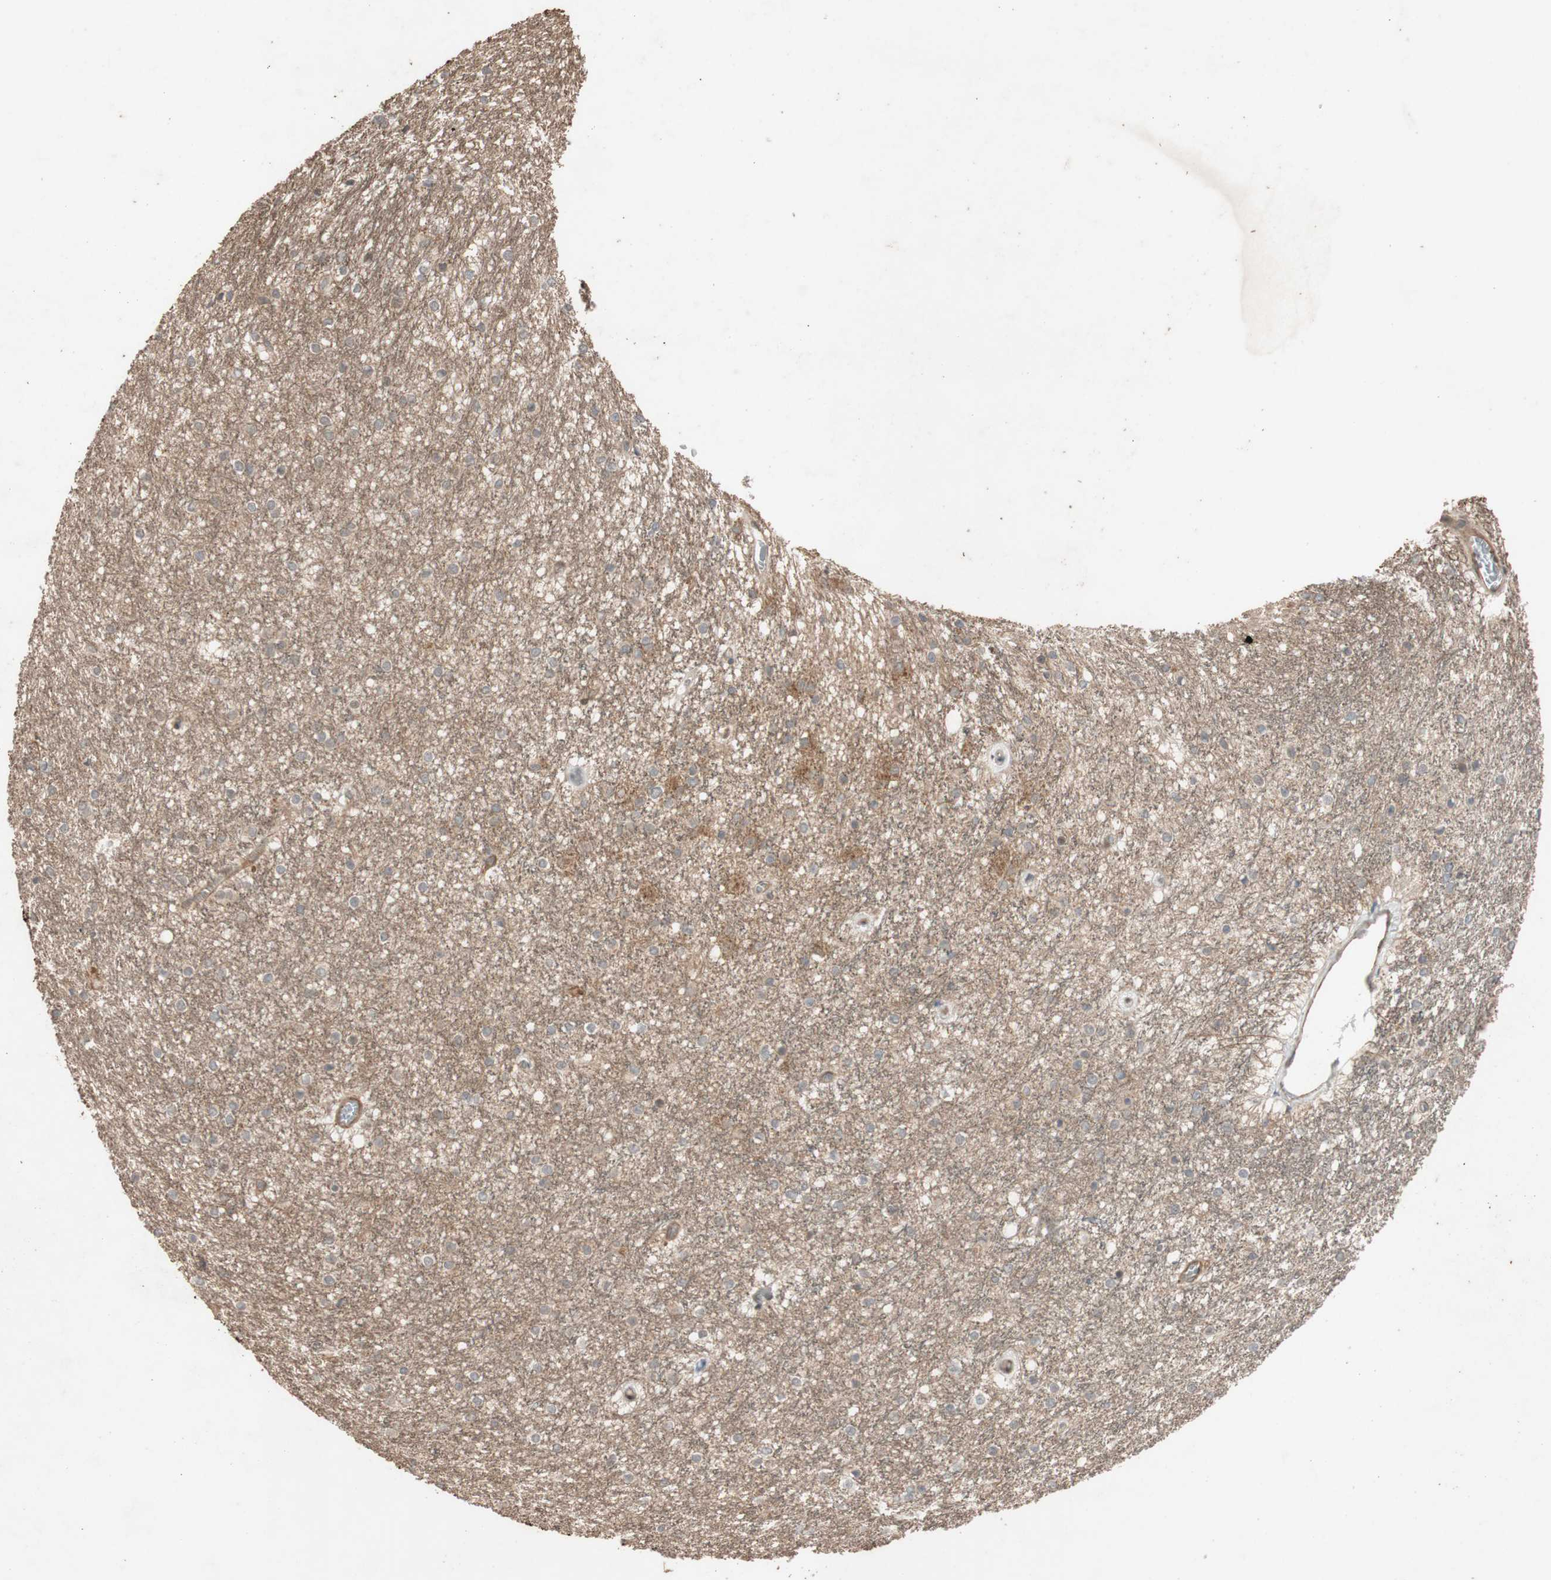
{"staining": {"intensity": "moderate", "quantity": "<25%", "location": "cytoplasmic/membranous"}, "tissue": "caudate", "cell_type": "Glial cells", "image_type": "normal", "snomed": [{"axis": "morphology", "description": "Normal tissue, NOS"}, {"axis": "topography", "description": "Lateral ventricle wall"}], "caption": "Benign caudate was stained to show a protein in brown. There is low levels of moderate cytoplasmic/membranous positivity in about <25% of glial cells. Using DAB (brown) and hematoxylin (blue) stains, captured at high magnification using brightfield microscopy.", "gene": "EPHA8", "patient": {"sex": "female", "age": 19}}